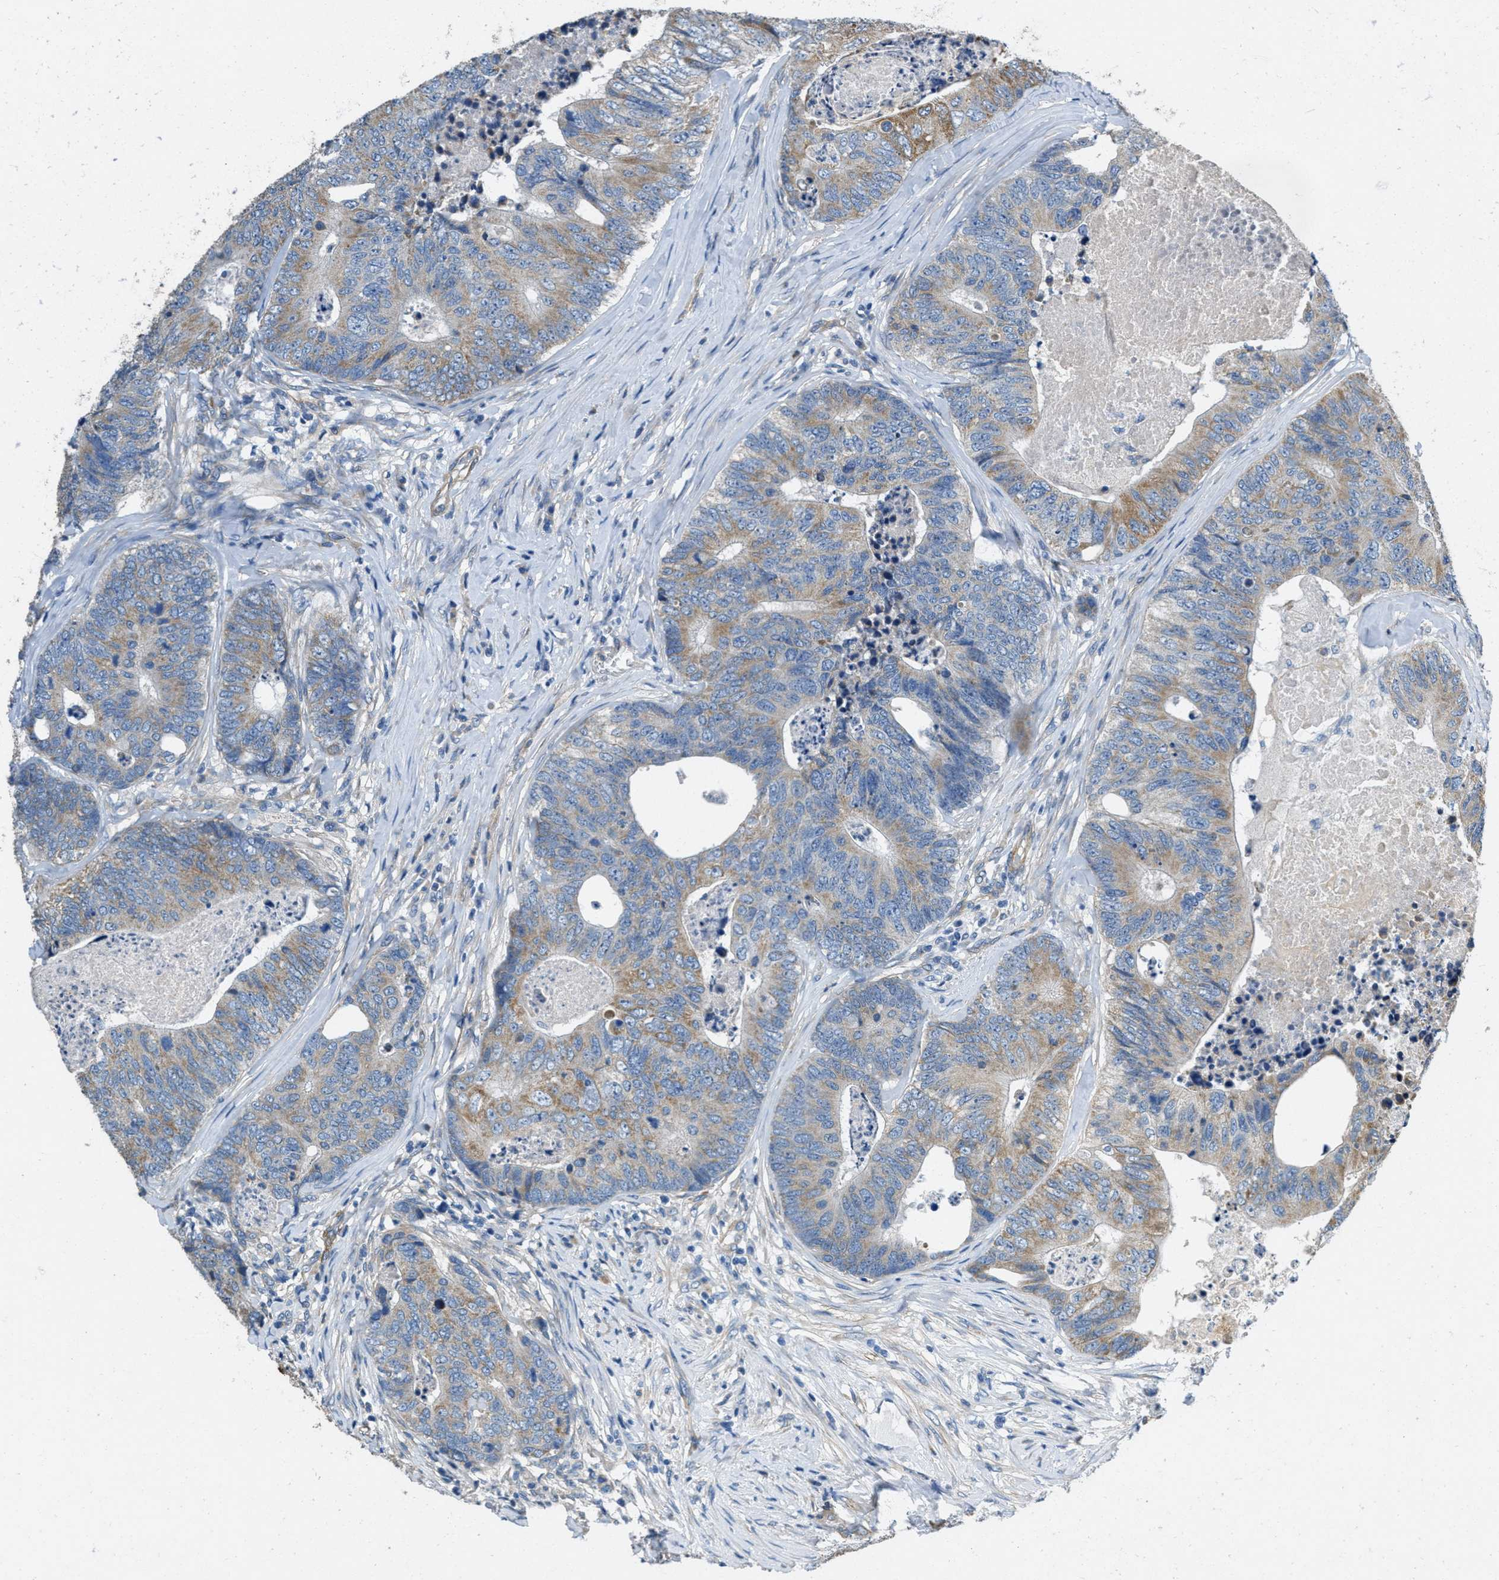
{"staining": {"intensity": "moderate", "quantity": "25%-75%", "location": "cytoplasmic/membranous"}, "tissue": "colorectal cancer", "cell_type": "Tumor cells", "image_type": "cancer", "snomed": [{"axis": "morphology", "description": "Adenocarcinoma, NOS"}, {"axis": "topography", "description": "Colon"}], "caption": "The histopathology image reveals staining of adenocarcinoma (colorectal), revealing moderate cytoplasmic/membranous protein positivity (brown color) within tumor cells.", "gene": "TOMM70", "patient": {"sex": "female", "age": 67}}